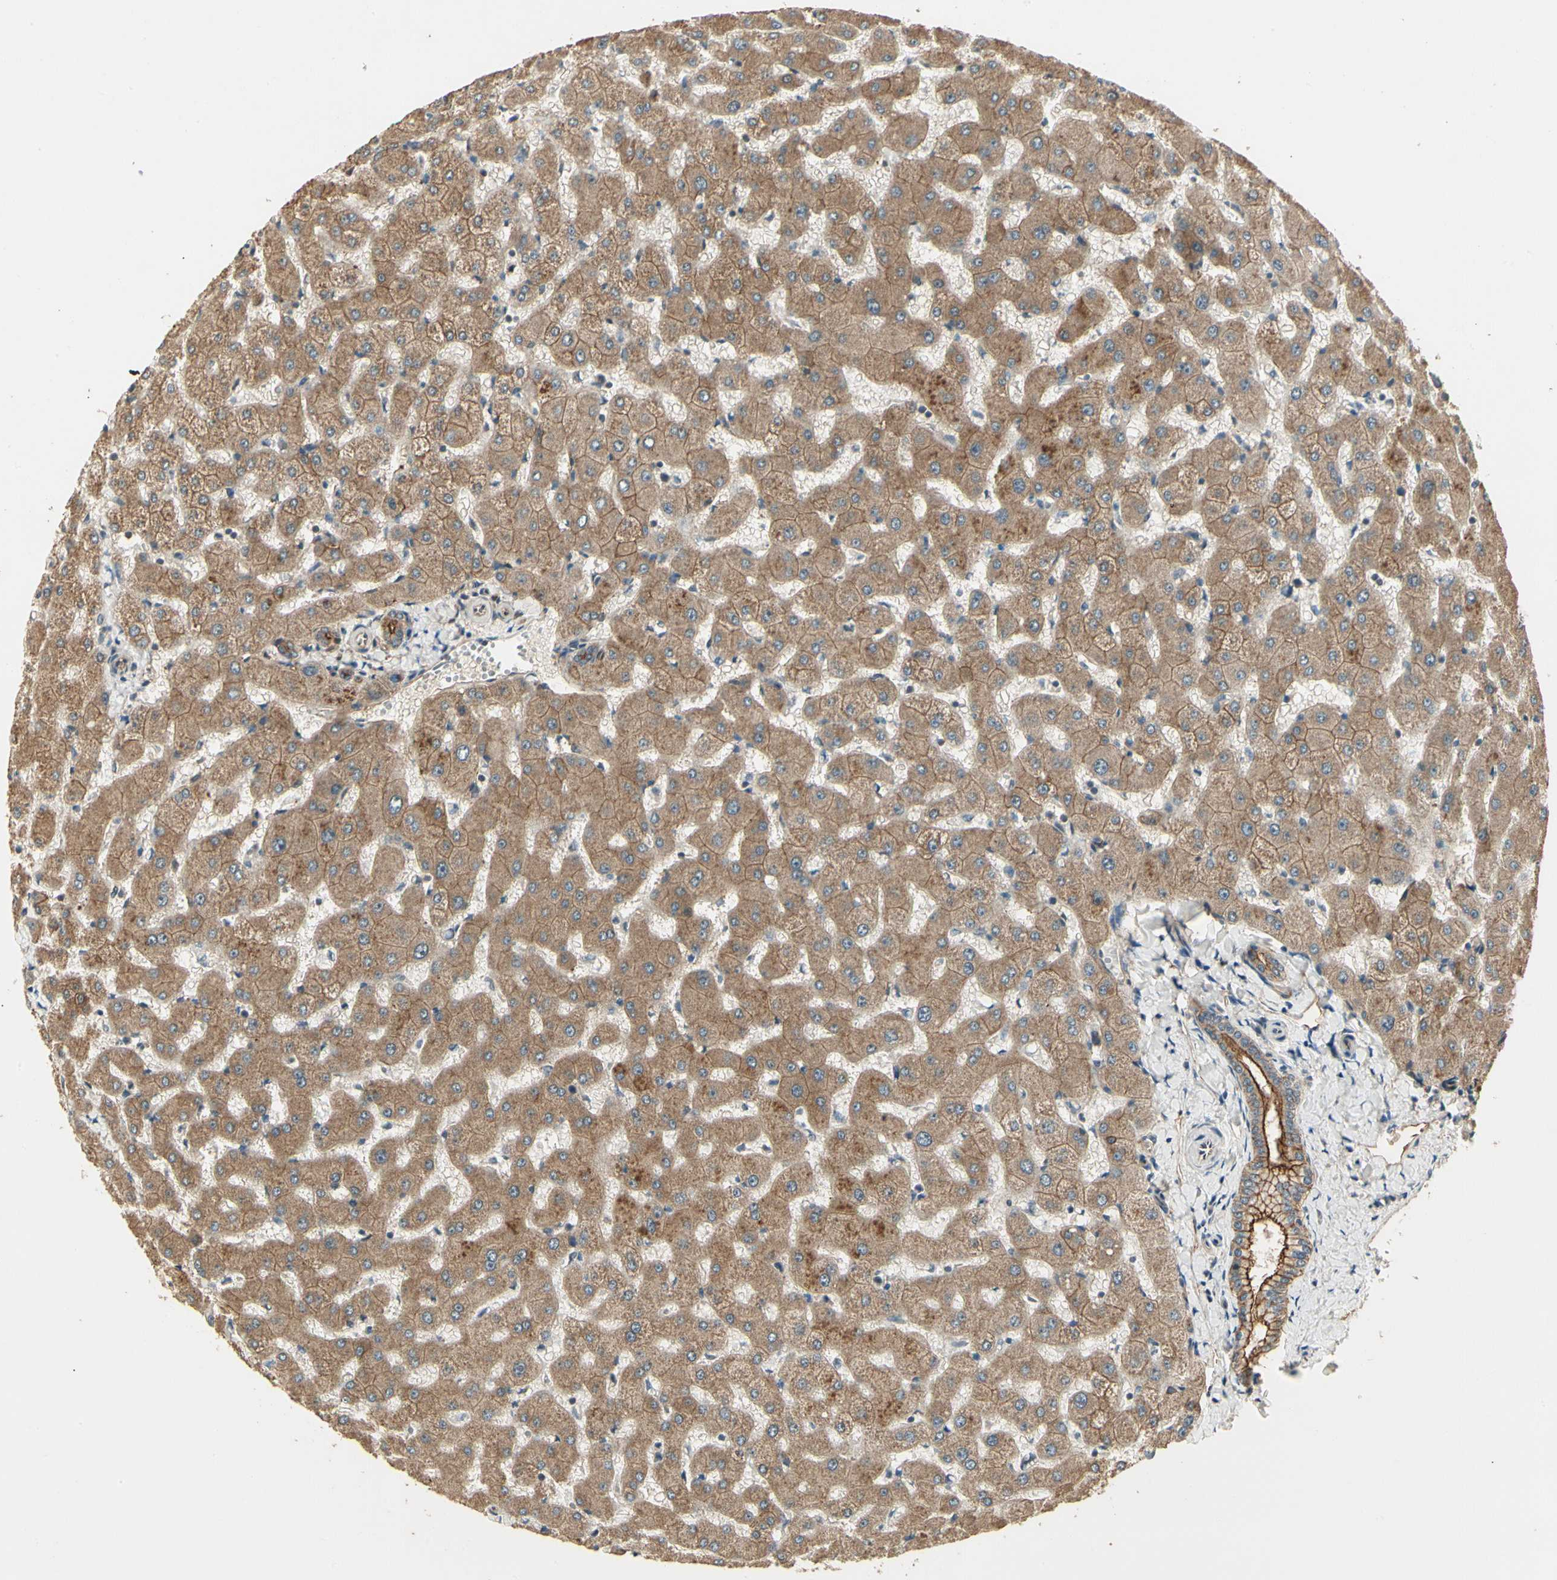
{"staining": {"intensity": "moderate", "quantity": ">75%", "location": "cytoplasmic/membranous"}, "tissue": "liver", "cell_type": "Cholangiocytes", "image_type": "normal", "snomed": [{"axis": "morphology", "description": "Normal tissue, NOS"}, {"axis": "topography", "description": "Liver"}], "caption": "Cholangiocytes exhibit moderate cytoplasmic/membranous staining in about >75% of cells in normal liver. (Brightfield microscopy of DAB IHC at high magnification).", "gene": "RNF180", "patient": {"sex": "female", "age": 63}}